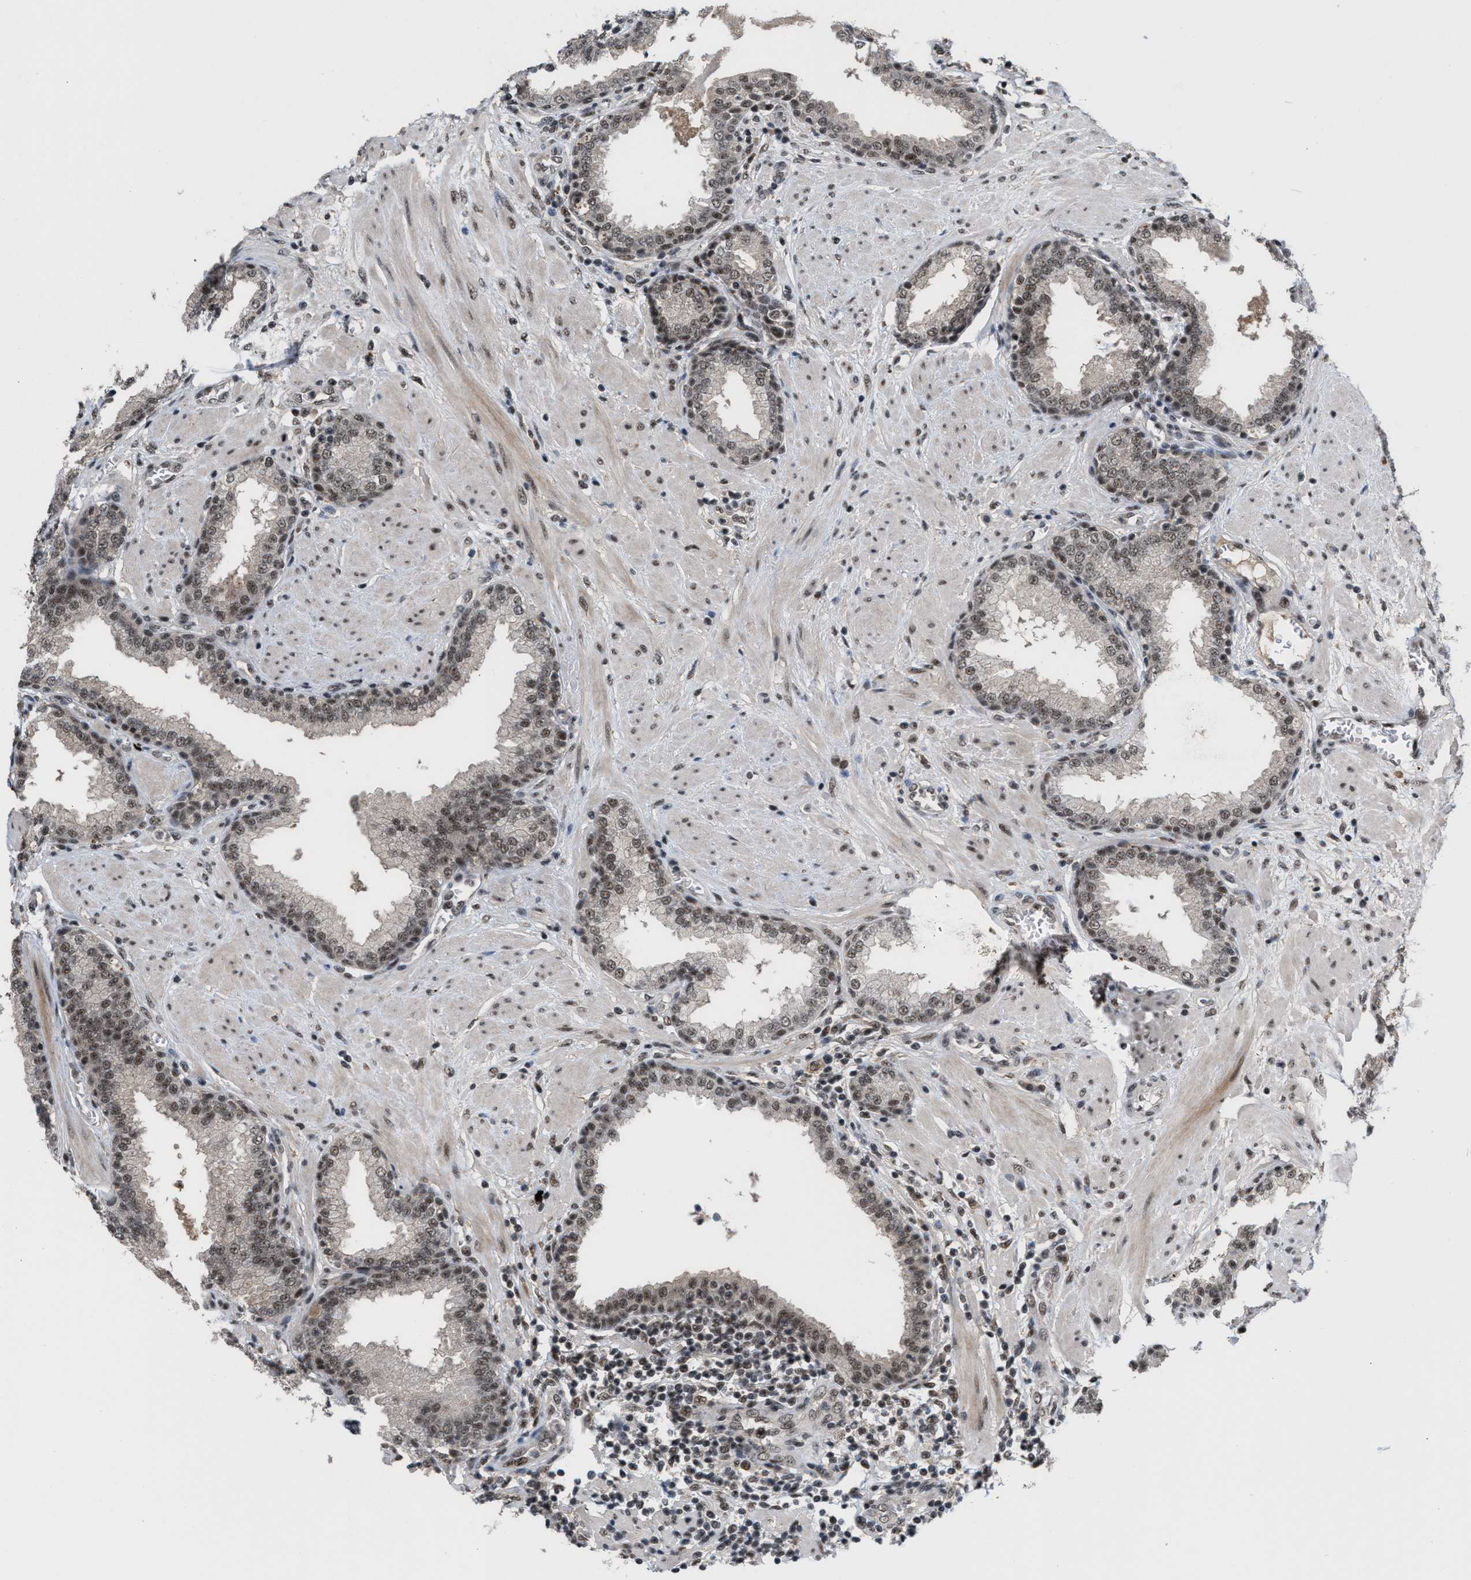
{"staining": {"intensity": "moderate", "quantity": ">75%", "location": "nuclear"}, "tissue": "prostate", "cell_type": "Glandular cells", "image_type": "normal", "snomed": [{"axis": "morphology", "description": "Normal tissue, NOS"}, {"axis": "topography", "description": "Prostate"}], "caption": "Unremarkable prostate was stained to show a protein in brown. There is medium levels of moderate nuclear staining in approximately >75% of glandular cells. (DAB (3,3'-diaminobenzidine) = brown stain, brightfield microscopy at high magnification).", "gene": "PRPF4", "patient": {"sex": "male", "age": 51}}